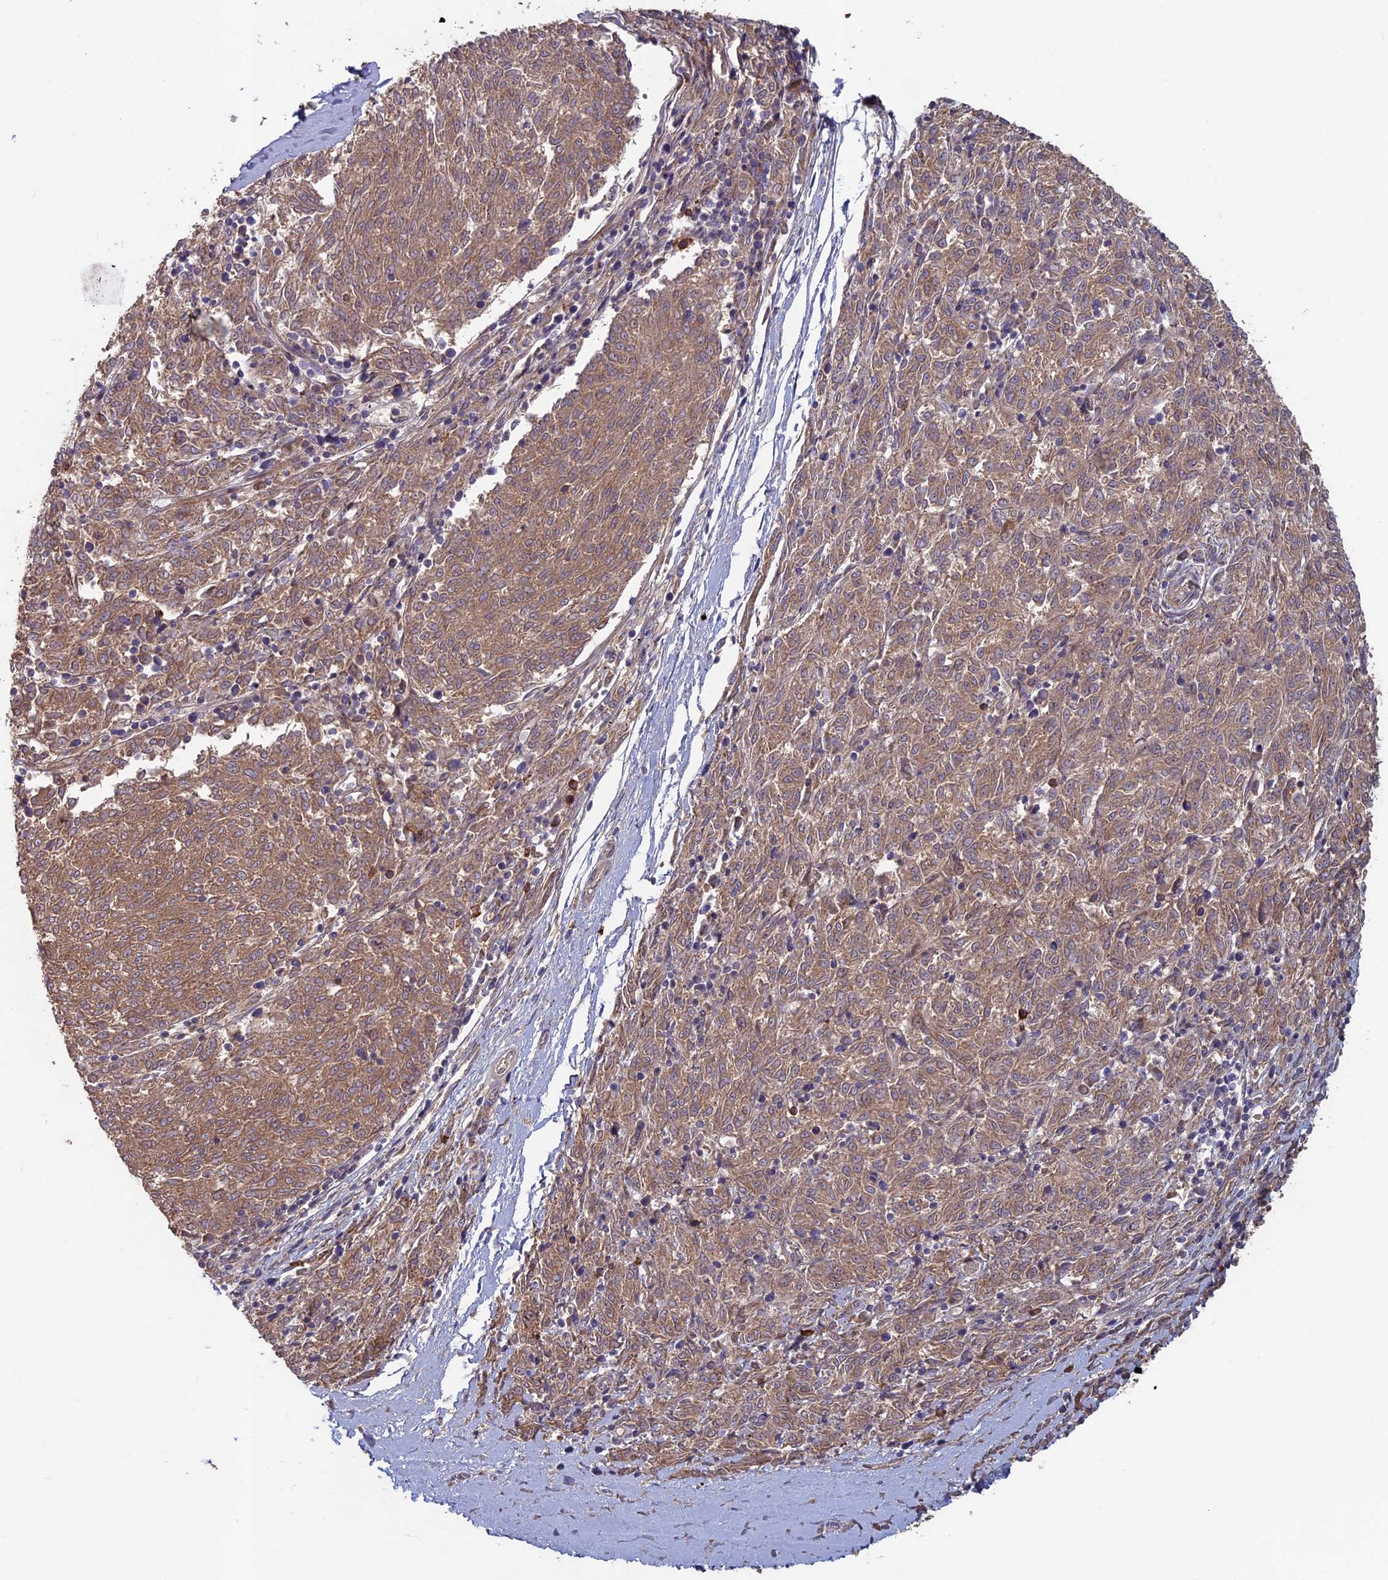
{"staining": {"intensity": "moderate", "quantity": ">75%", "location": "cytoplasmic/membranous"}, "tissue": "melanoma", "cell_type": "Tumor cells", "image_type": "cancer", "snomed": [{"axis": "morphology", "description": "Malignant melanoma, NOS"}, {"axis": "topography", "description": "Skin"}], "caption": "Immunohistochemistry (IHC) (DAB) staining of melanoma exhibits moderate cytoplasmic/membranous protein expression in approximately >75% of tumor cells.", "gene": "RCCD1", "patient": {"sex": "female", "age": 72}}